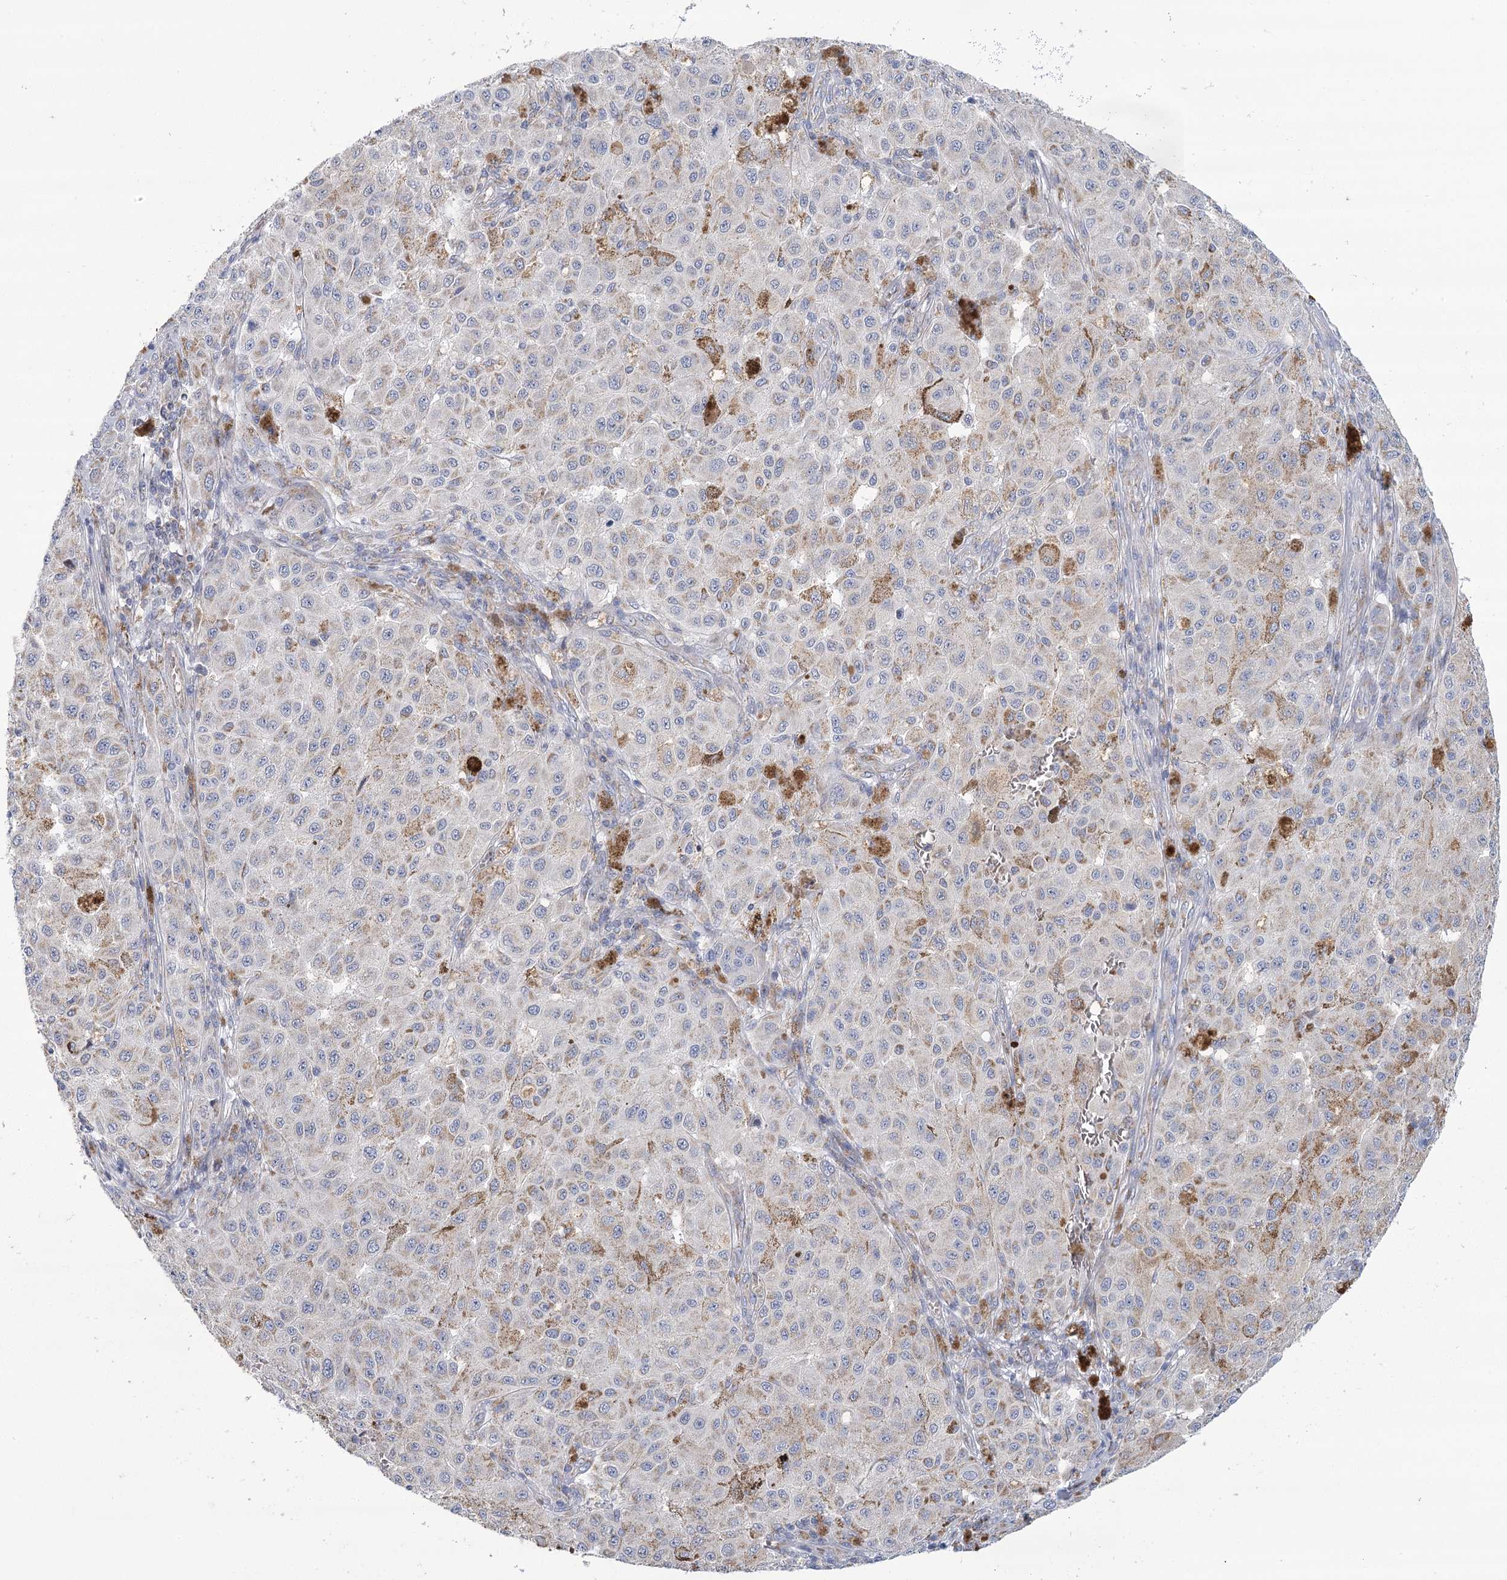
{"staining": {"intensity": "moderate", "quantity": "<25%", "location": "cytoplasmic/membranous"}, "tissue": "melanoma", "cell_type": "Tumor cells", "image_type": "cancer", "snomed": [{"axis": "morphology", "description": "Malignant melanoma, NOS"}, {"axis": "topography", "description": "Skin"}], "caption": "There is low levels of moderate cytoplasmic/membranous staining in tumor cells of melanoma, as demonstrated by immunohistochemical staining (brown color).", "gene": "SNX7", "patient": {"sex": "female", "age": 64}}